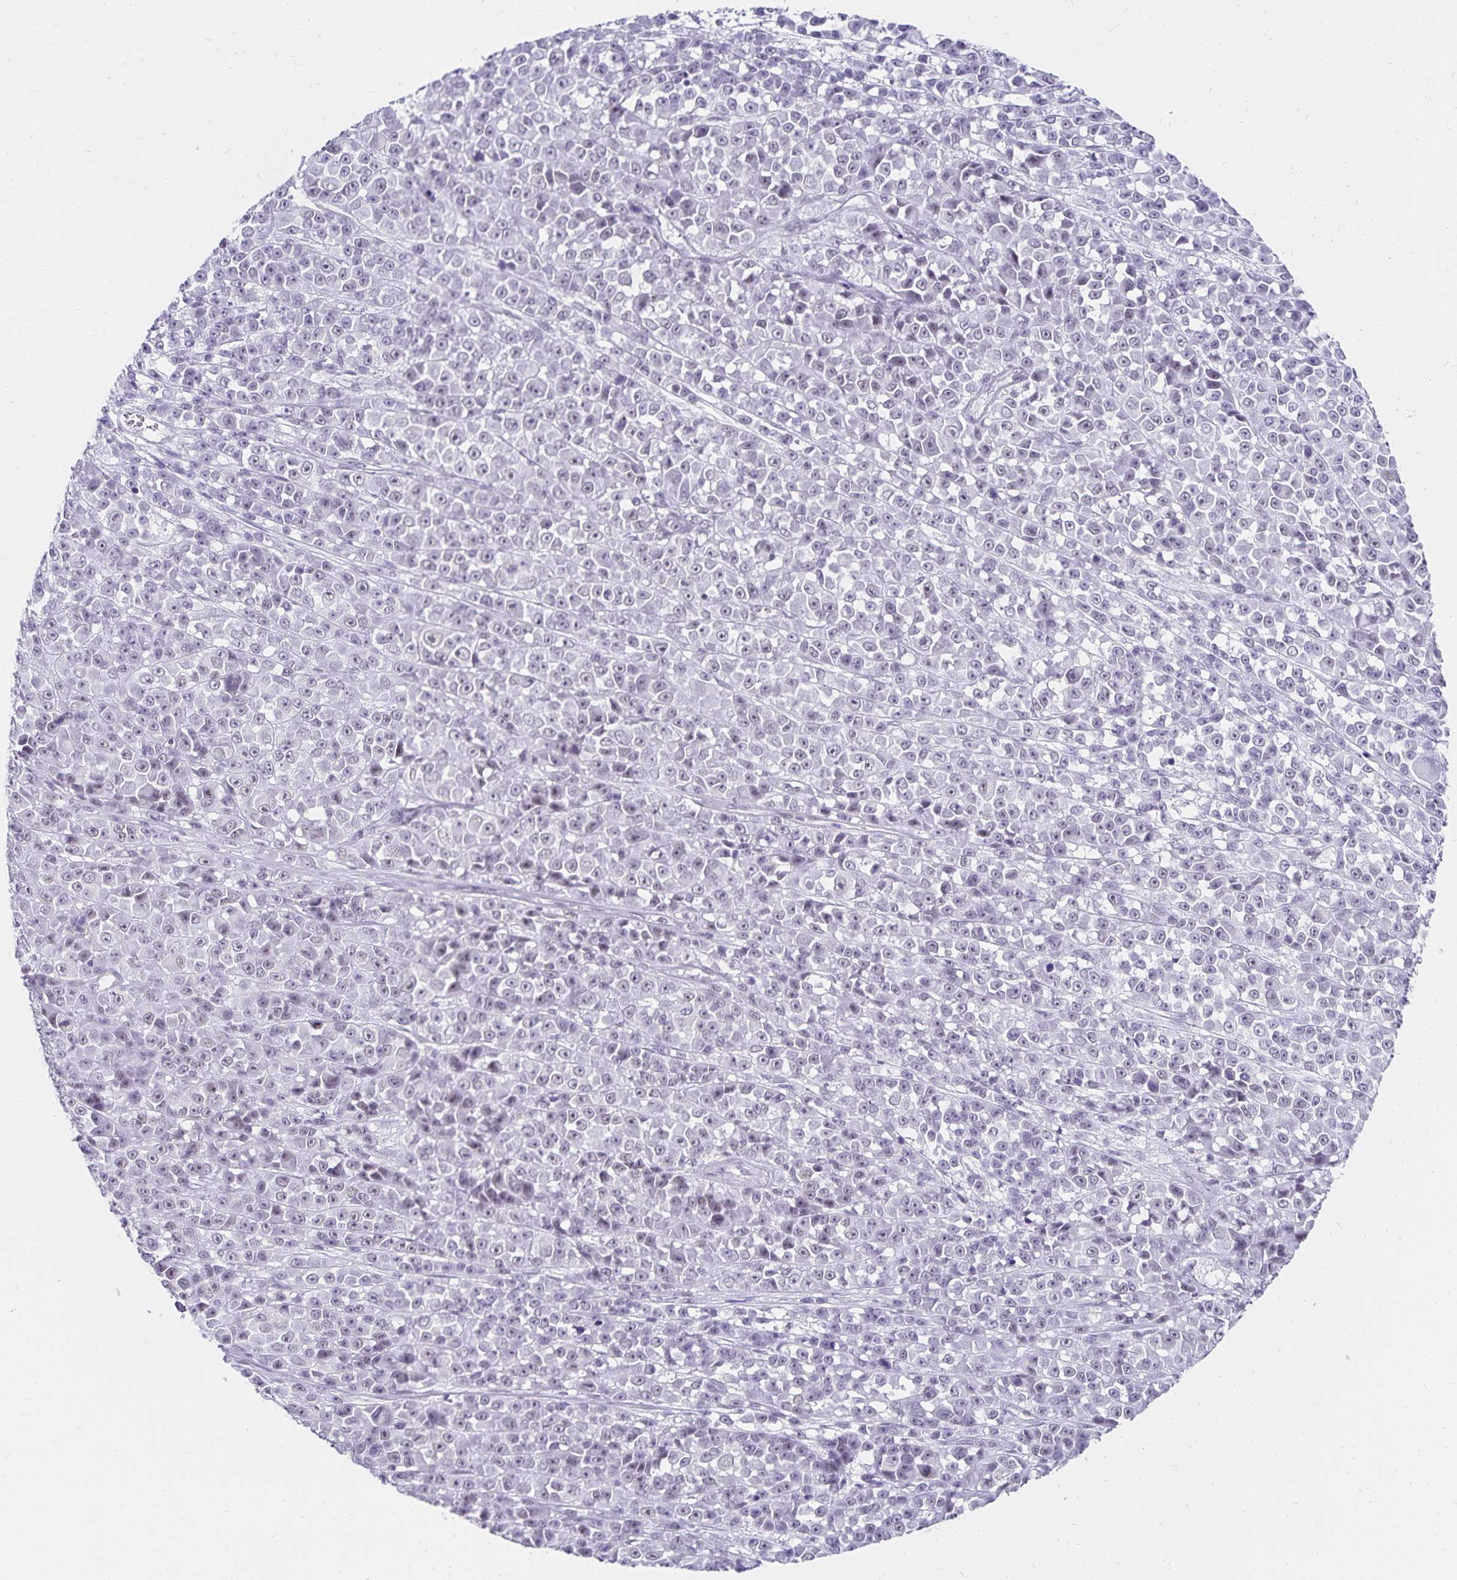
{"staining": {"intensity": "negative", "quantity": "none", "location": "none"}, "tissue": "melanoma", "cell_type": "Tumor cells", "image_type": "cancer", "snomed": [{"axis": "morphology", "description": "Malignant melanoma, NOS"}, {"axis": "topography", "description": "Skin"}, {"axis": "topography", "description": "Skin of back"}], "caption": "Melanoma was stained to show a protein in brown. There is no significant positivity in tumor cells.", "gene": "C20orf85", "patient": {"sex": "male", "age": 91}}